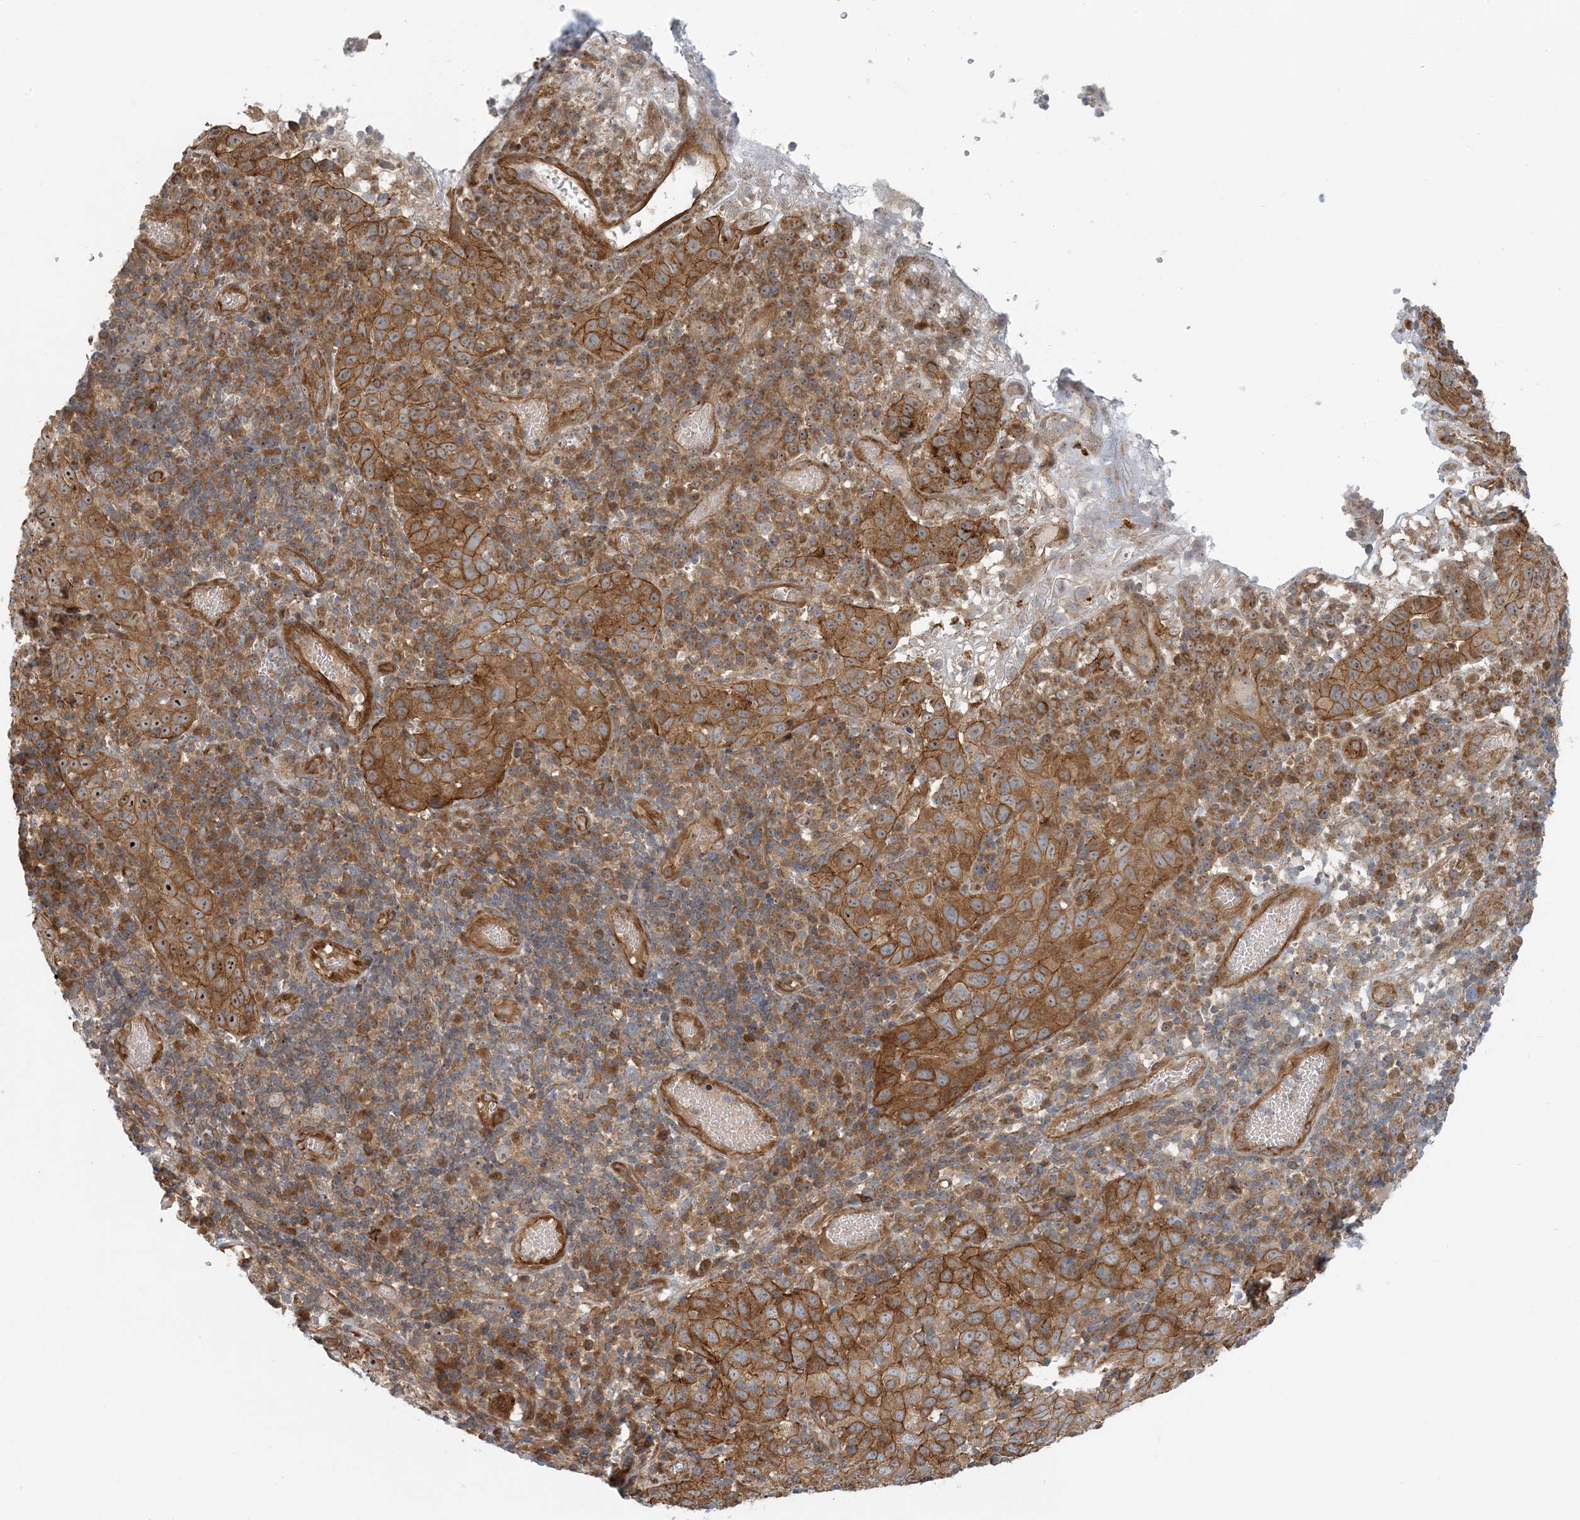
{"staining": {"intensity": "moderate", "quantity": ">75%", "location": "cytoplasmic/membranous,nuclear"}, "tissue": "cervical cancer", "cell_type": "Tumor cells", "image_type": "cancer", "snomed": [{"axis": "morphology", "description": "Squamous cell carcinoma, NOS"}, {"axis": "topography", "description": "Cervix"}], "caption": "There is medium levels of moderate cytoplasmic/membranous and nuclear expression in tumor cells of cervical cancer, as demonstrated by immunohistochemical staining (brown color).", "gene": "MYL5", "patient": {"sex": "female", "age": 46}}